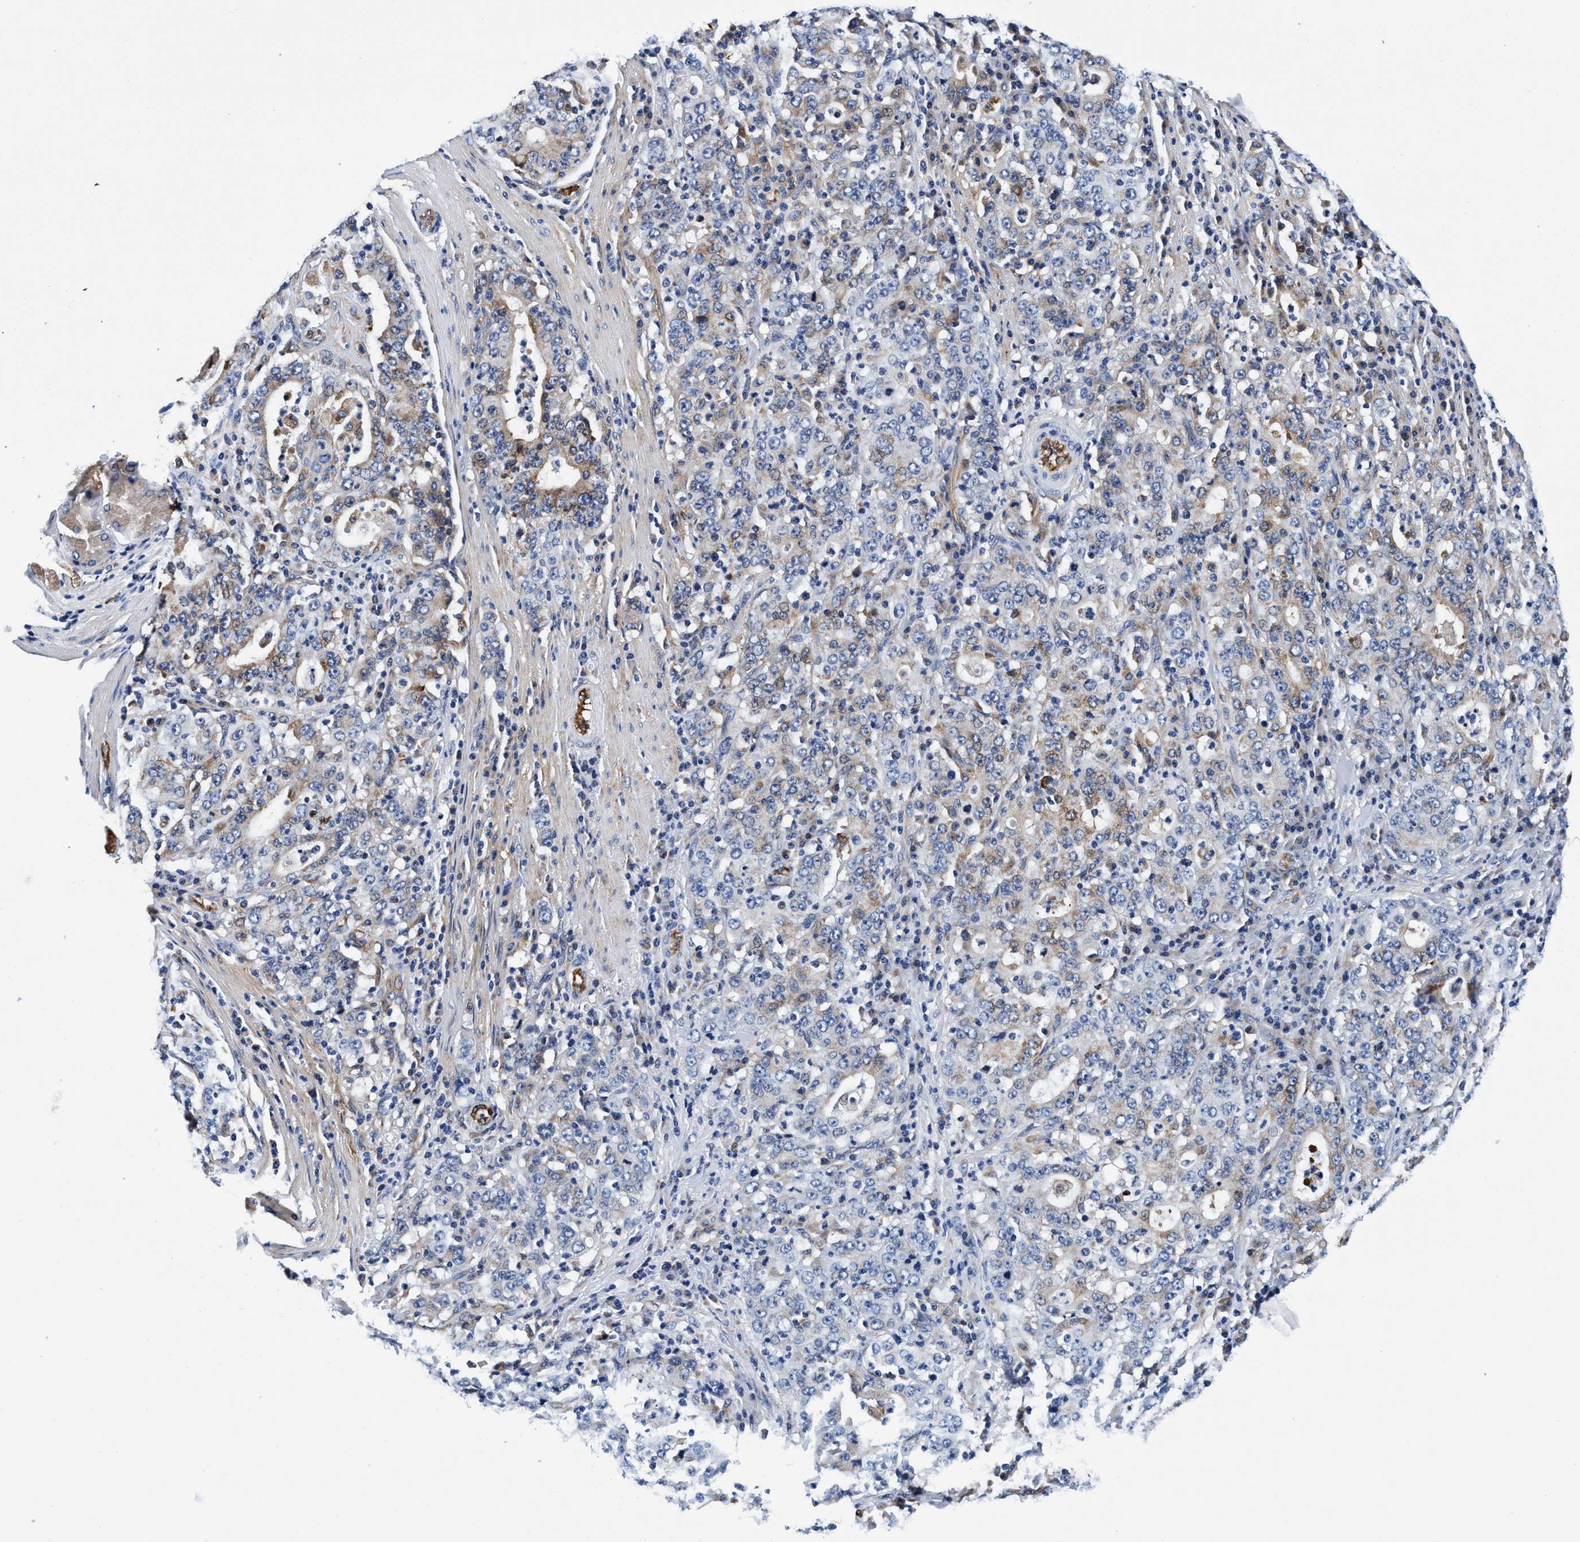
{"staining": {"intensity": "weak", "quantity": "25%-75%", "location": "cytoplasmic/membranous"}, "tissue": "stomach cancer", "cell_type": "Tumor cells", "image_type": "cancer", "snomed": [{"axis": "morphology", "description": "Normal tissue, NOS"}, {"axis": "morphology", "description": "Adenocarcinoma, NOS"}, {"axis": "topography", "description": "Stomach, upper"}, {"axis": "topography", "description": "Stomach"}], "caption": "The immunohistochemical stain shows weak cytoplasmic/membranous staining in tumor cells of adenocarcinoma (stomach) tissue.", "gene": "UBALD2", "patient": {"sex": "male", "age": 59}}